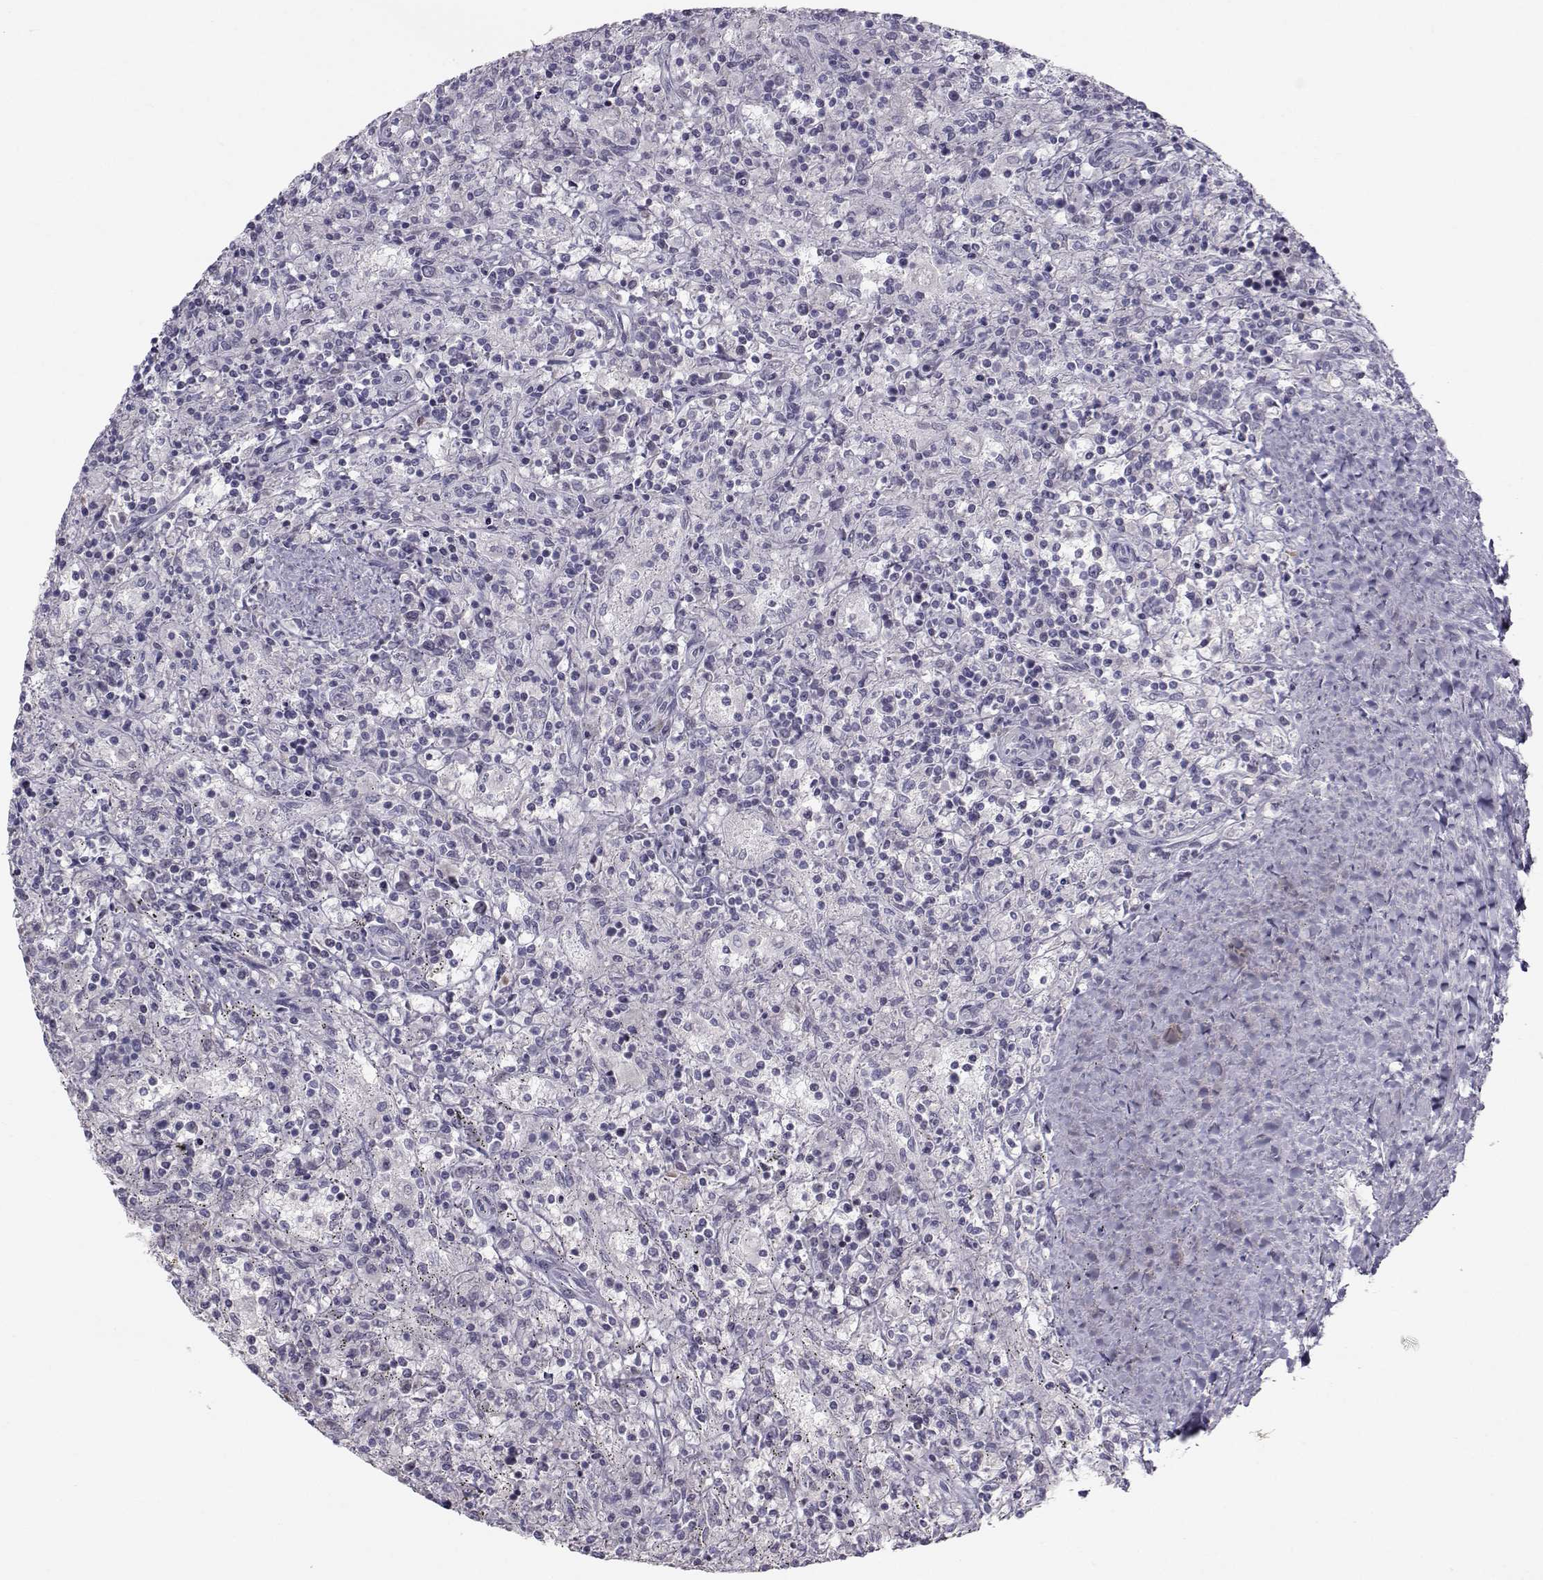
{"staining": {"intensity": "negative", "quantity": "none", "location": "none"}, "tissue": "lymphoma", "cell_type": "Tumor cells", "image_type": "cancer", "snomed": [{"axis": "morphology", "description": "Malignant lymphoma, non-Hodgkin's type, Low grade"}, {"axis": "topography", "description": "Spleen"}], "caption": "Immunohistochemical staining of human lymphoma shows no significant staining in tumor cells.", "gene": "GARIN3", "patient": {"sex": "male", "age": 62}}